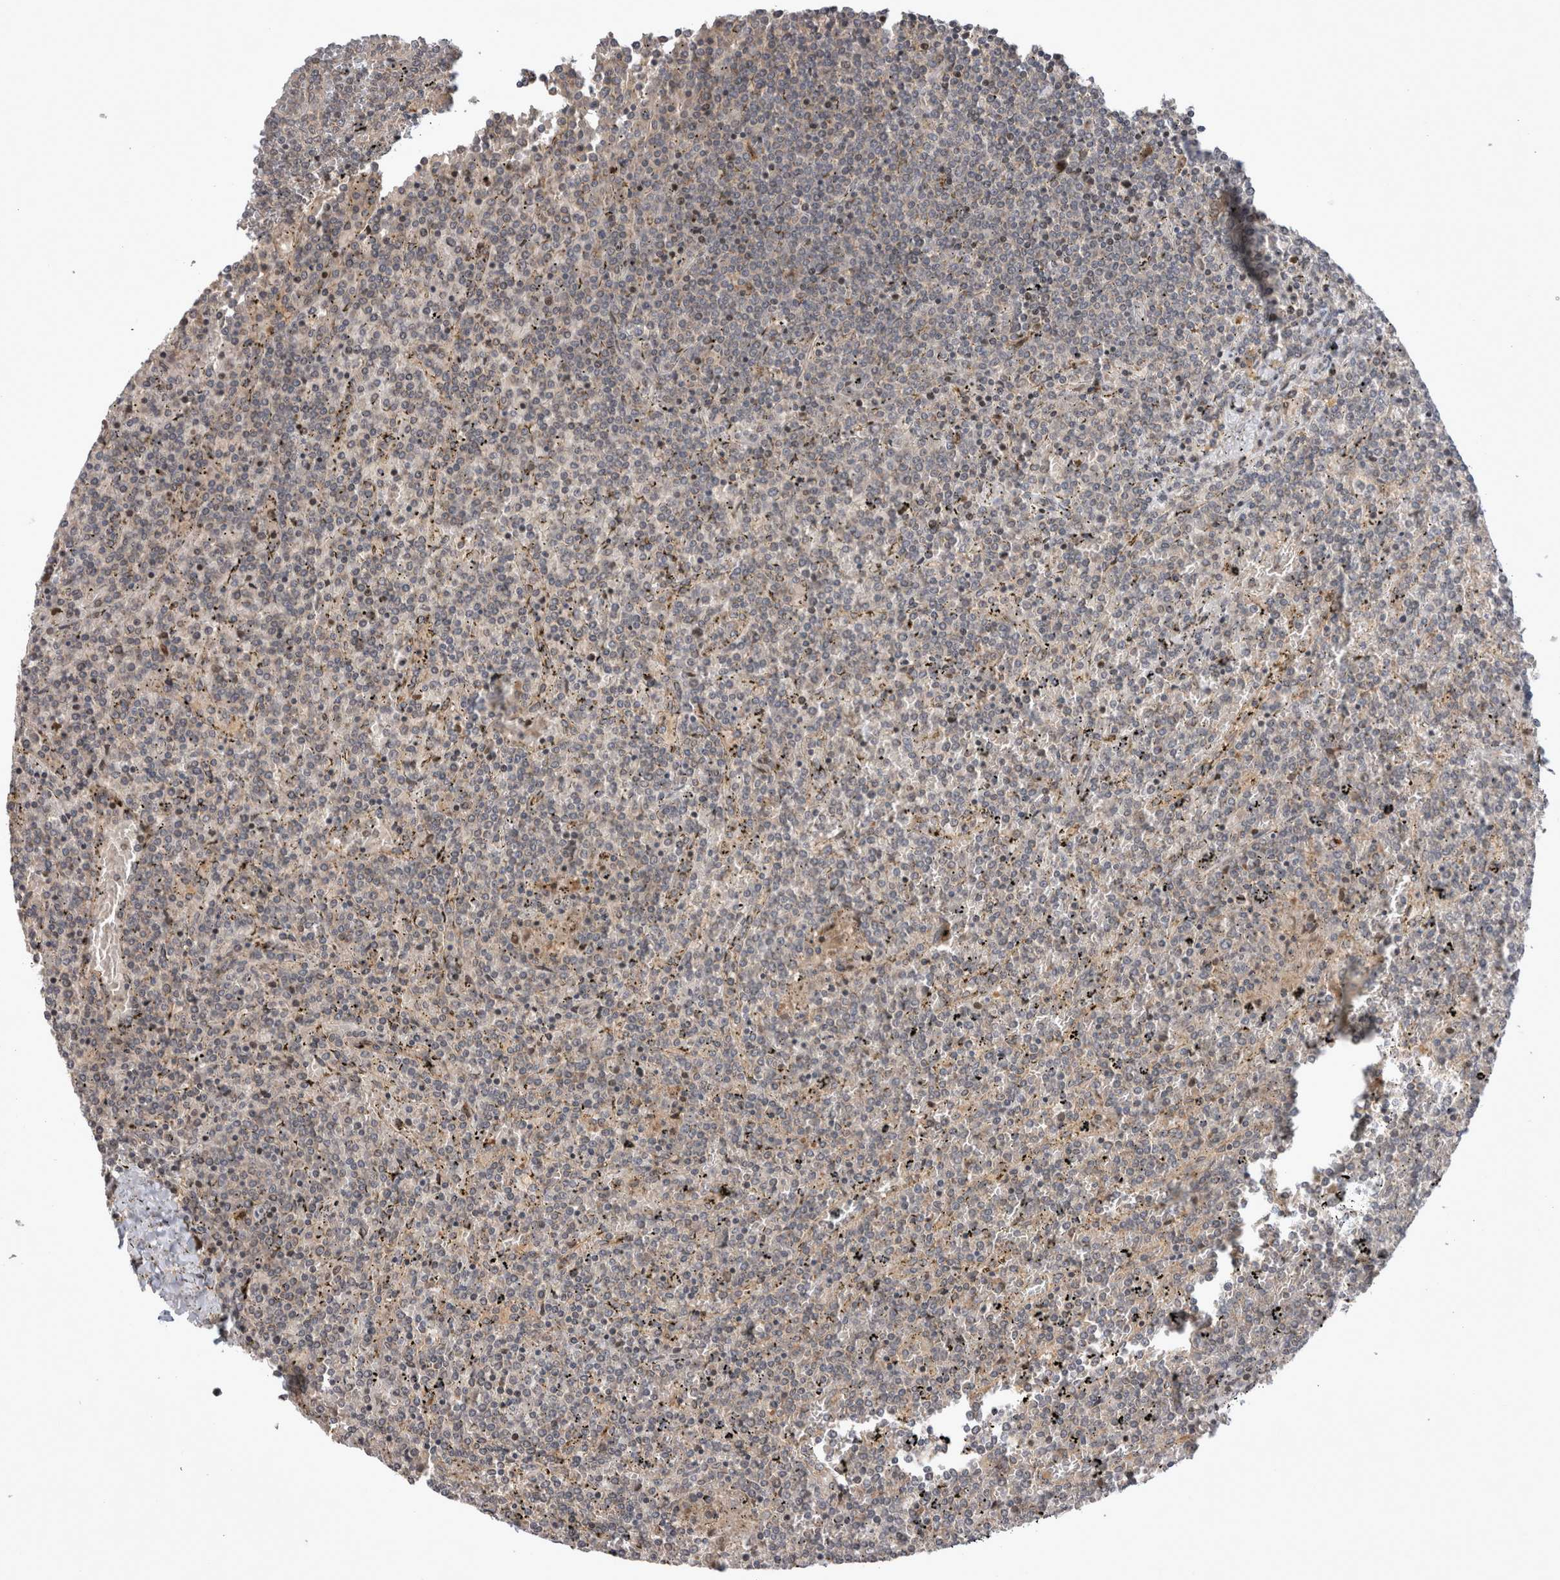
{"staining": {"intensity": "negative", "quantity": "none", "location": "none"}, "tissue": "lymphoma", "cell_type": "Tumor cells", "image_type": "cancer", "snomed": [{"axis": "morphology", "description": "Malignant lymphoma, non-Hodgkin's type, Low grade"}, {"axis": "topography", "description": "Spleen"}], "caption": "The histopathology image displays no staining of tumor cells in lymphoma.", "gene": "PLEKHM1", "patient": {"sex": "female", "age": 19}}